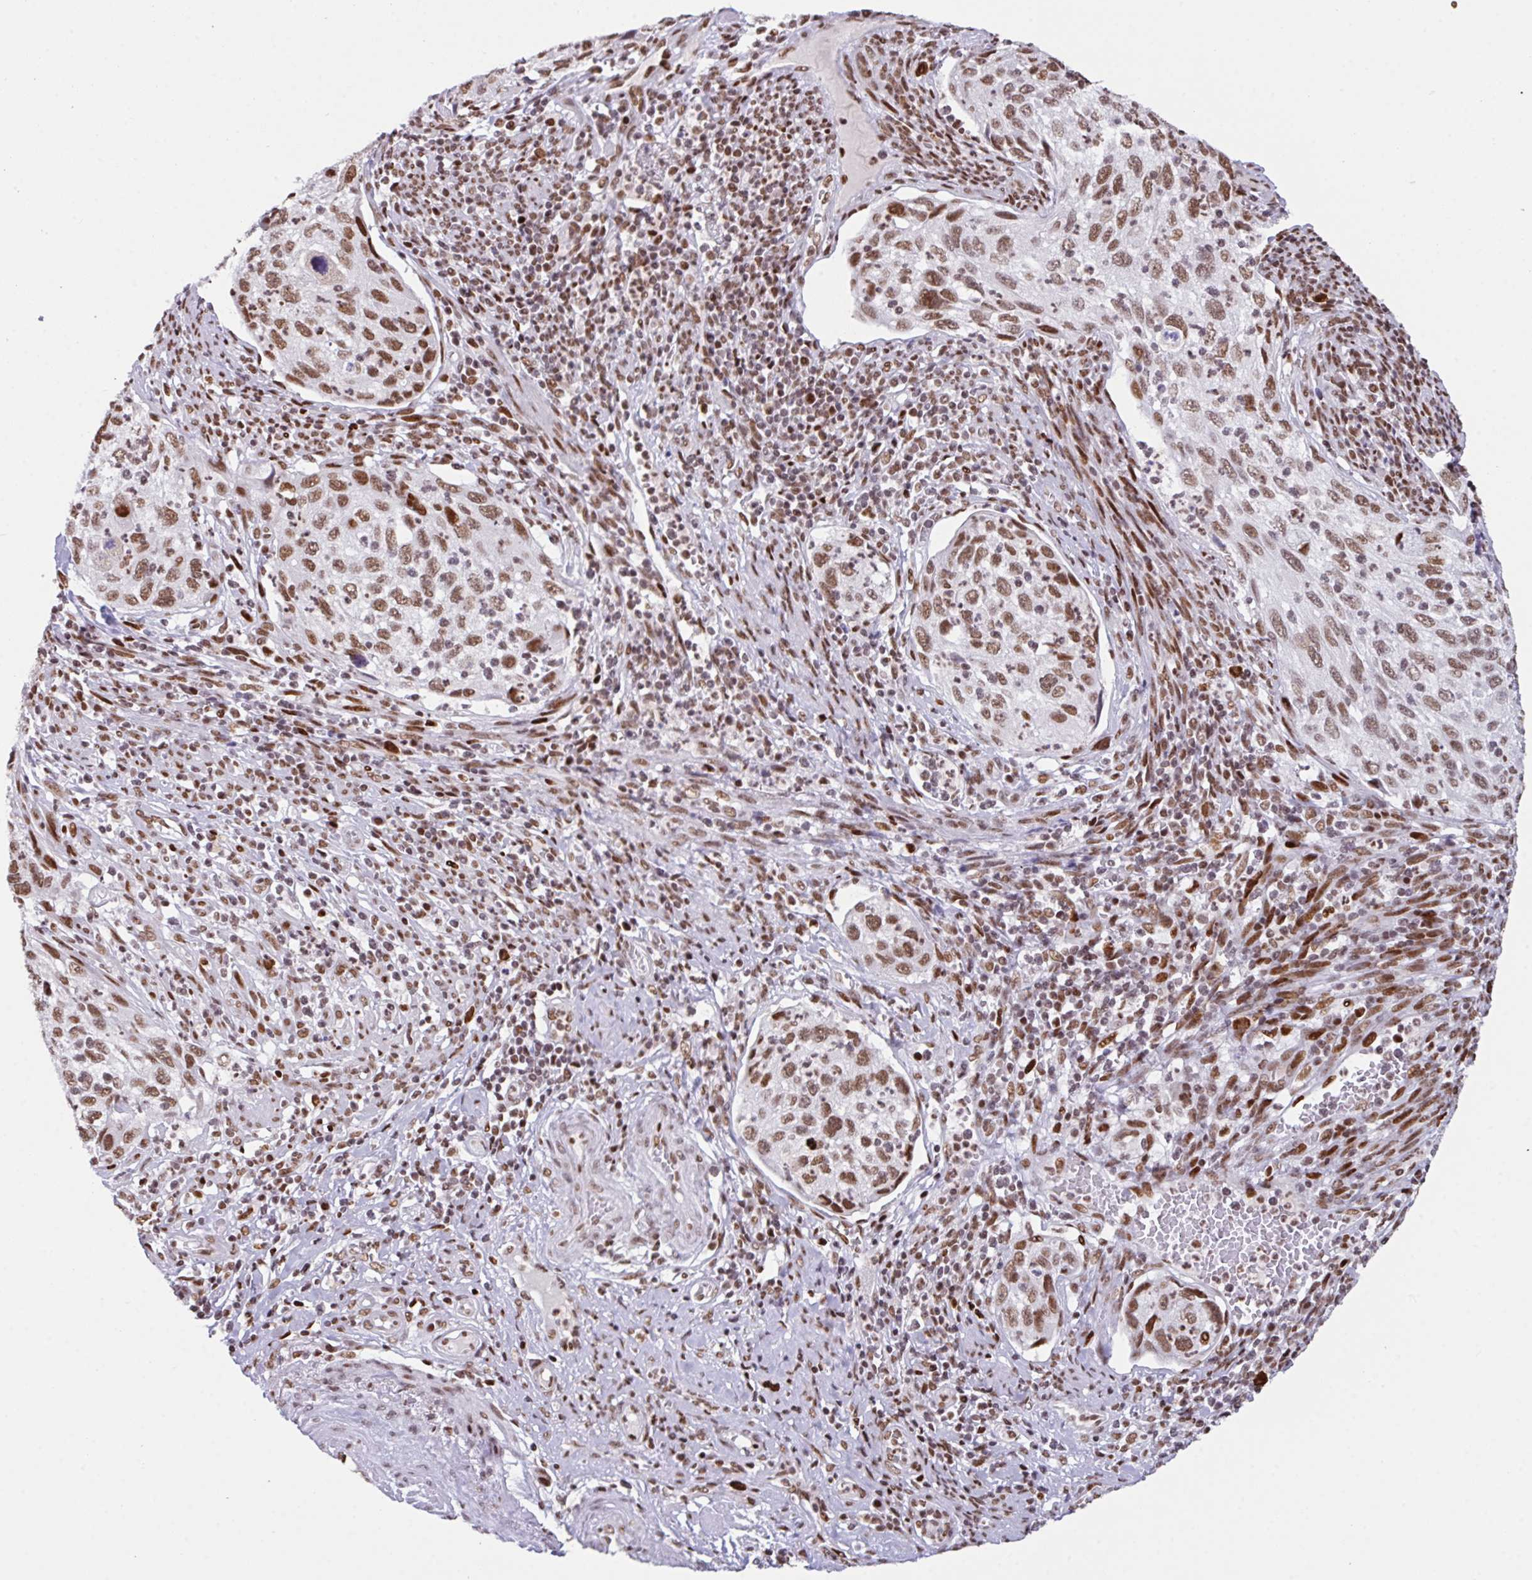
{"staining": {"intensity": "moderate", "quantity": ">75%", "location": "nuclear"}, "tissue": "cervical cancer", "cell_type": "Tumor cells", "image_type": "cancer", "snomed": [{"axis": "morphology", "description": "Squamous cell carcinoma, NOS"}, {"axis": "topography", "description": "Cervix"}], "caption": "An immunohistochemistry (IHC) micrograph of tumor tissue is shown. Protein staining in brown labels moderate nuclear positivity in squamous cell carcinoma (cervical) within tumor cells.", "gene": "CLP1", "patient": {"sex": "female", "age": 70}}